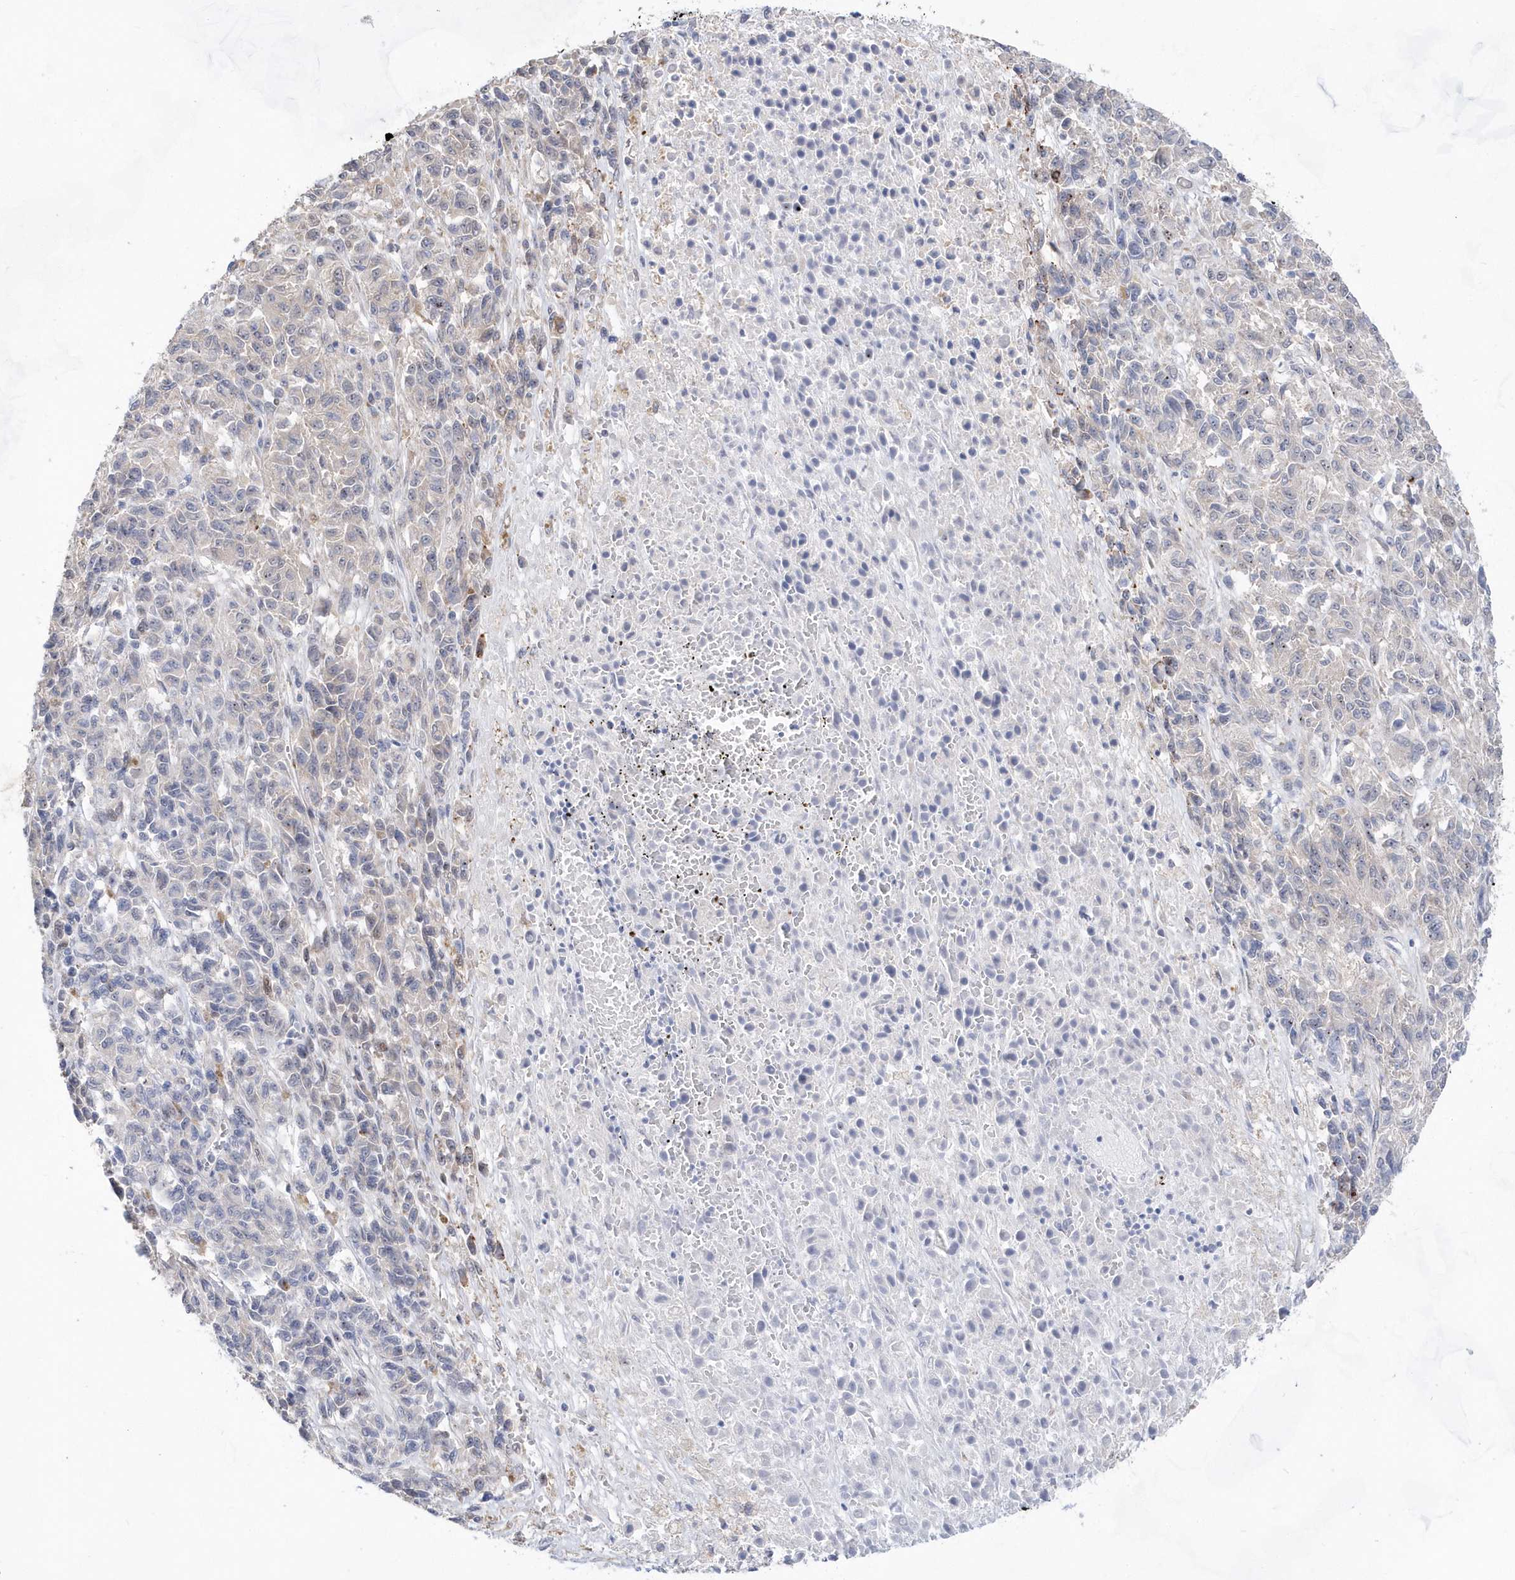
{"staining": {"intensity": "negative", "quantity": "none", "location": "none"}, "tissue": "melanoma", "cell_type": "Tumor cells", "image_type": "cancer", "snomed": [{"axis": "morphology", "description": "Malignant melanoma, Metastatic site"}, {"axis": "topography", "description": "Lung"}], "caption": "This is a micrograph of immunohistochemistry (IHC) staining of melanoma, which shows no staining in tumor cells.", "gene": "BDH2", "patient": {"sex": "male", "age": 64}}